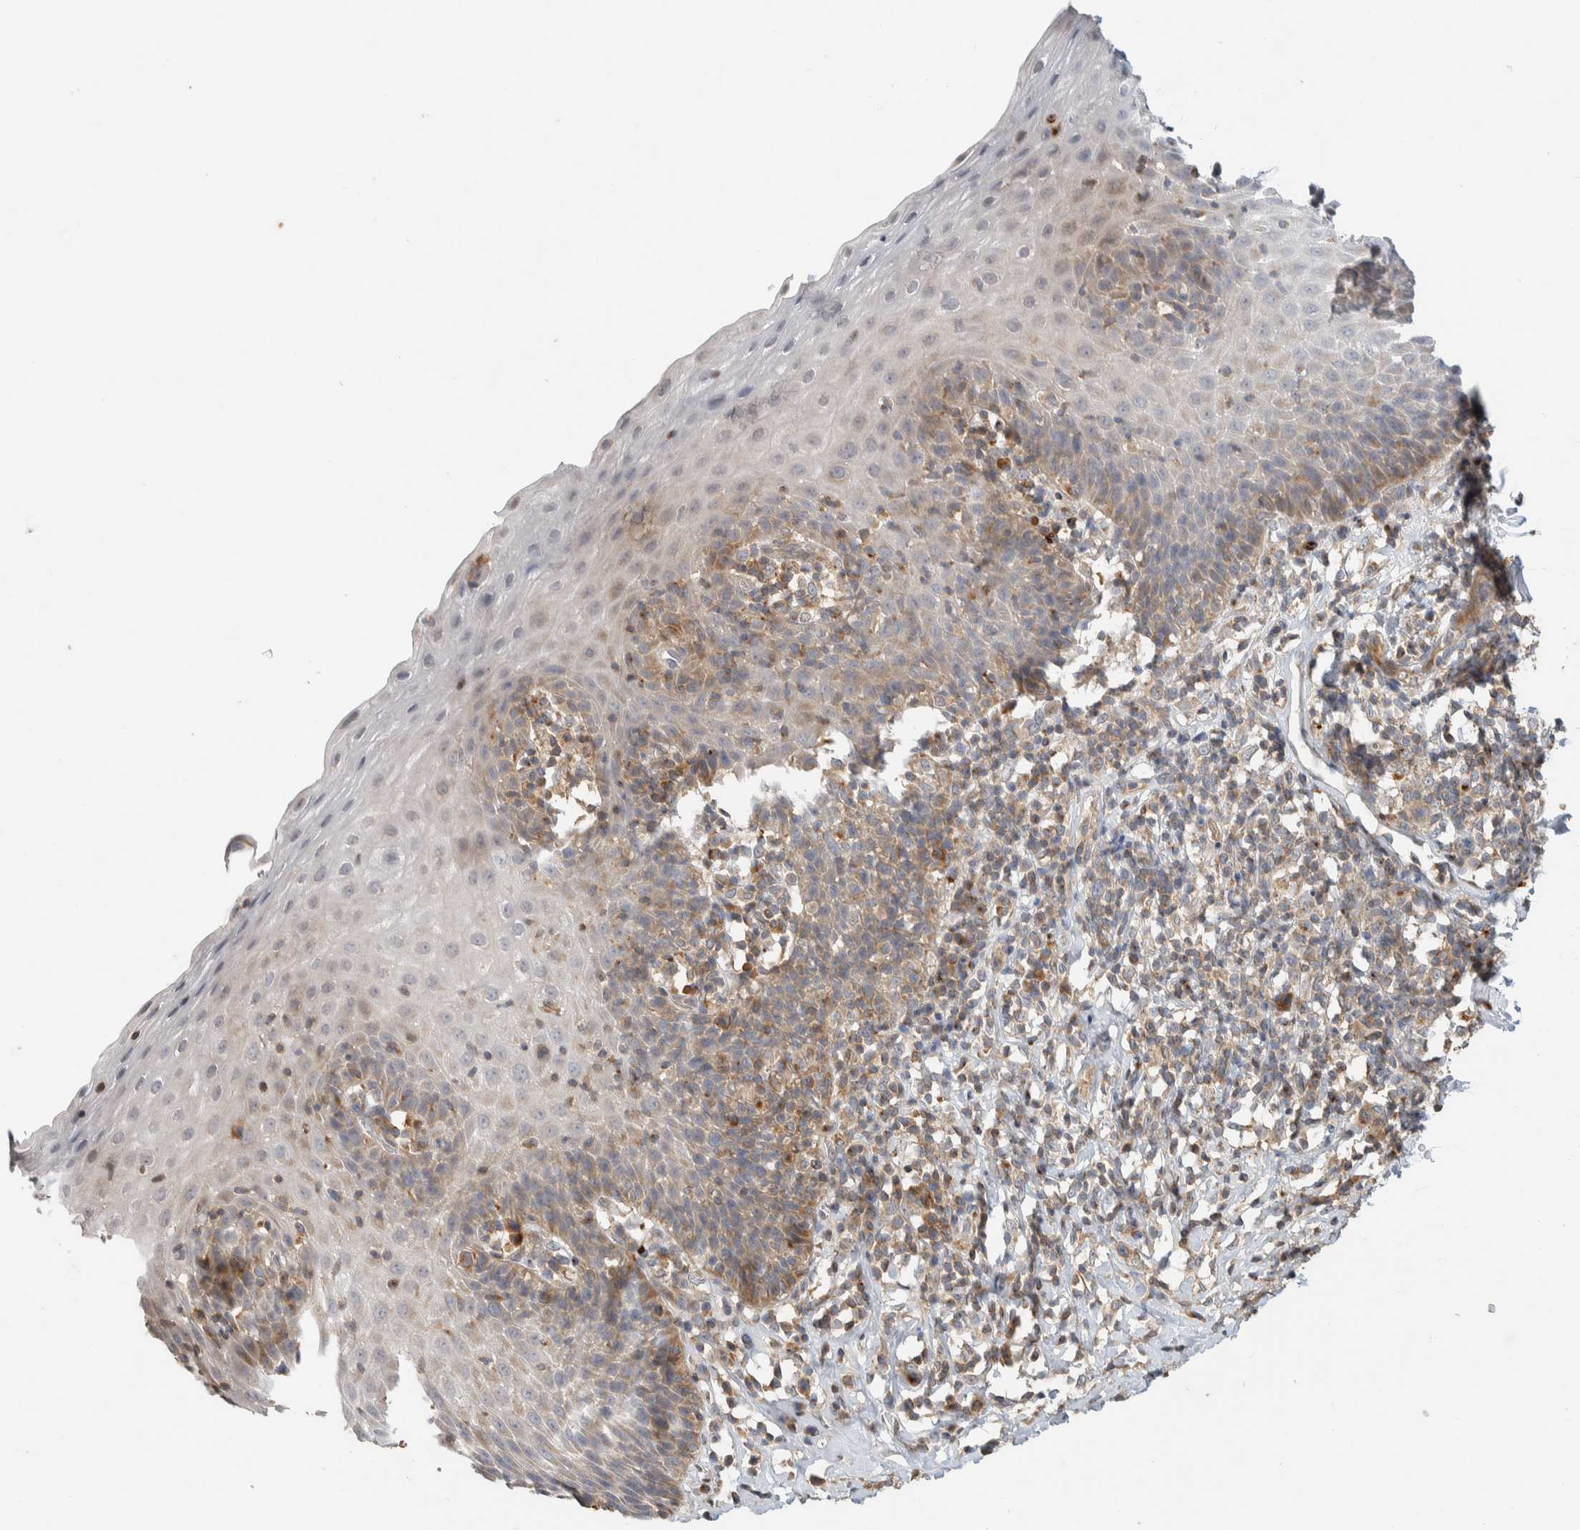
{"staining": {"intensity": "weak", "quantity": "25%-75%", "location": "cytoplasmic/membranous"}, "tissue": "esophagus", "cell_type": "Squamous epithelial cells", "image_type": "normal", "snomed": [{"axis": "morphology", "description": "Normal tissue, NOS"}, {"axis": "topography", "description": "Esophagus"}], "caption": "This photomicrograph exhibits immunohistochemistry (IHC) staining of benign esophagus, with low weak cytoplasmic/membranous positivity in approximately 25%-75% of squamous epithelial cells.", "gene": "KIF9", "patient": {"sex": "female", "age": 61}}